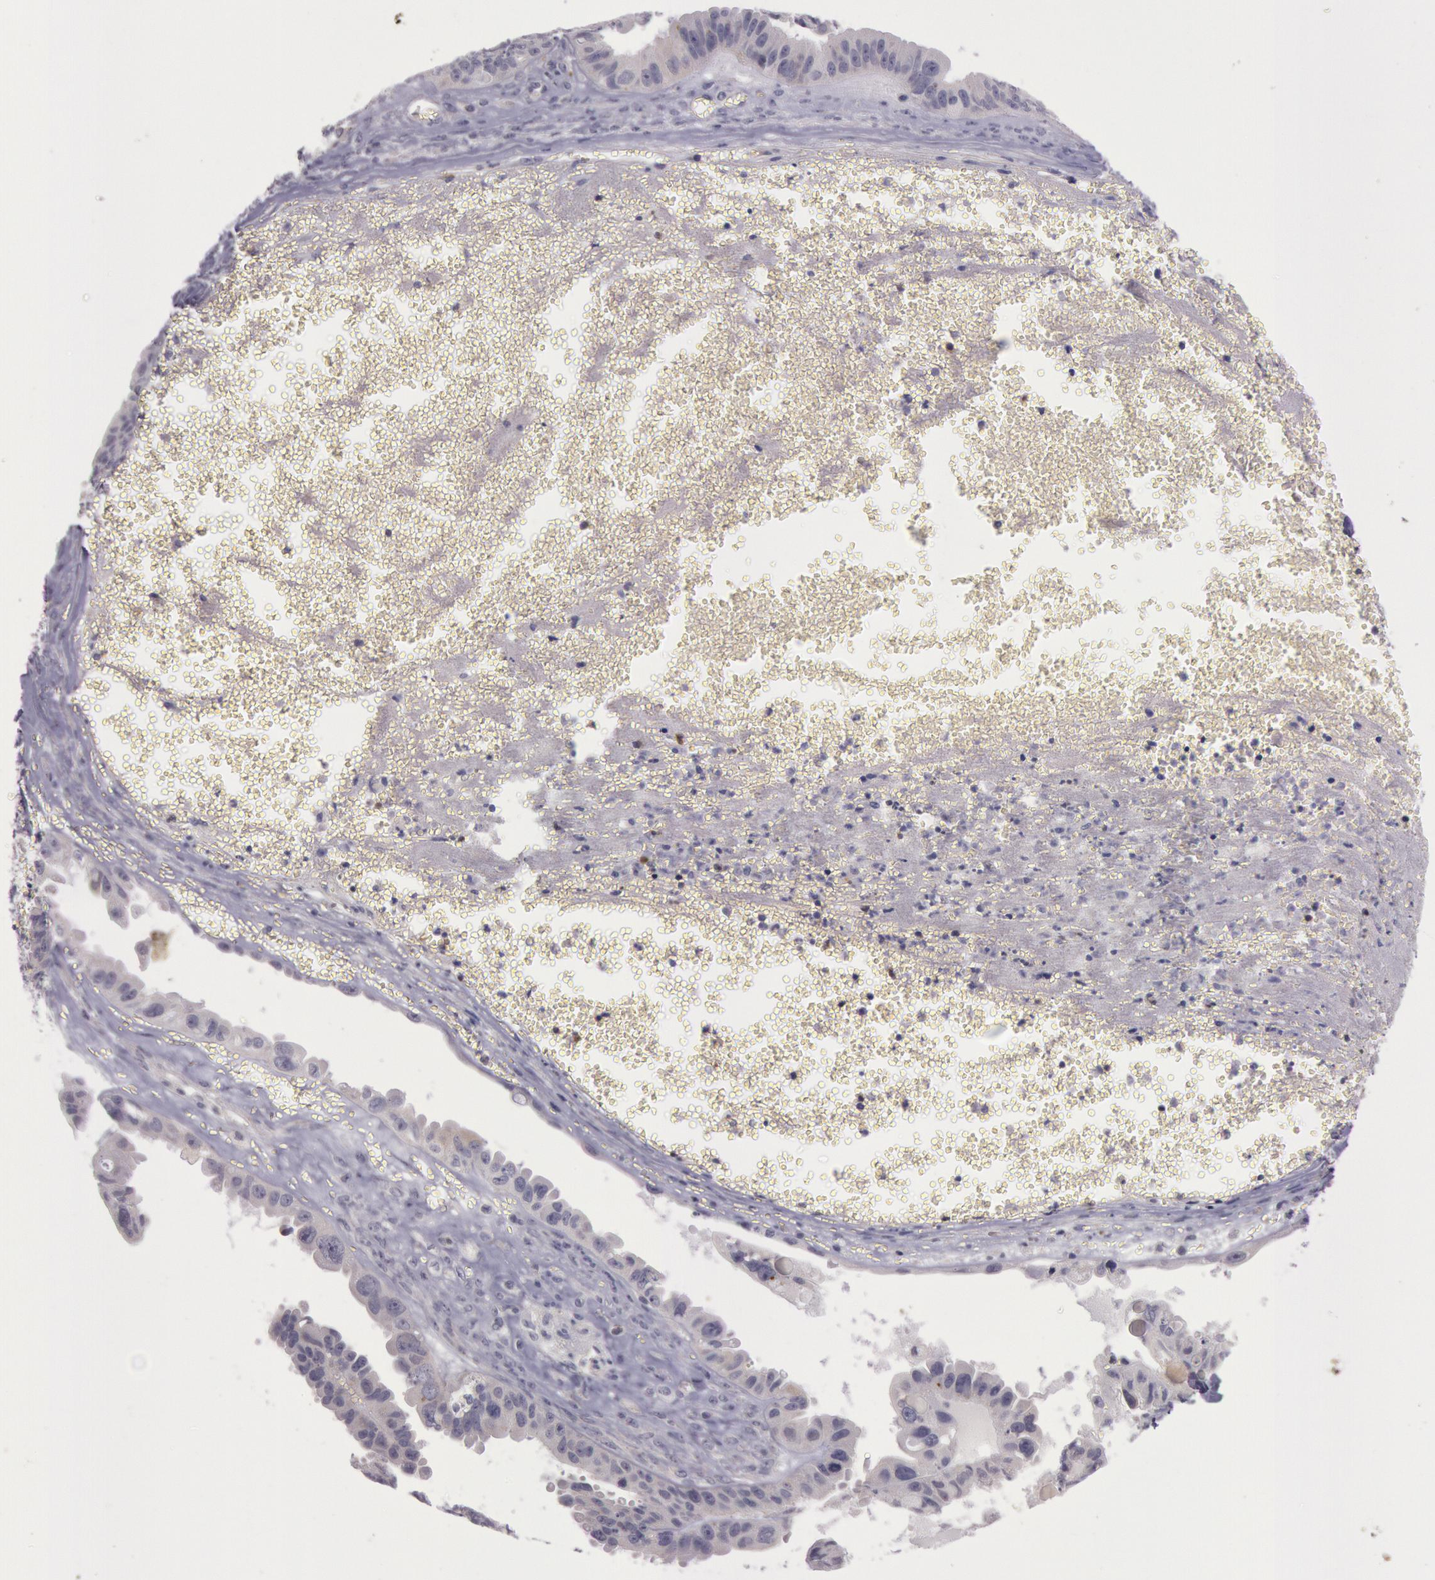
{"staining": {"intensity": "weak", "quantity": ">75%", "location": "cytoplasmic/membranous"}, "tissue": "ovarian cancer", "cell_type": "Tumor cells", "image_type": "cancer", "snomed": [{"axis": "morphology", "description": "Carcinoma, endometroid"}, {"axis": "topography", "description": "Ovary"}], "caption": "DAB (3,3'-diaminobenzidine) immunohistochemical staining of endometroid carcinoma (ovarian) reveals weak cytoplasmic/membranous protein positivity in approximately >75% of tumor cells.", "gene": "TRIB2", "patient": {"sex": "female", "age": 85}}